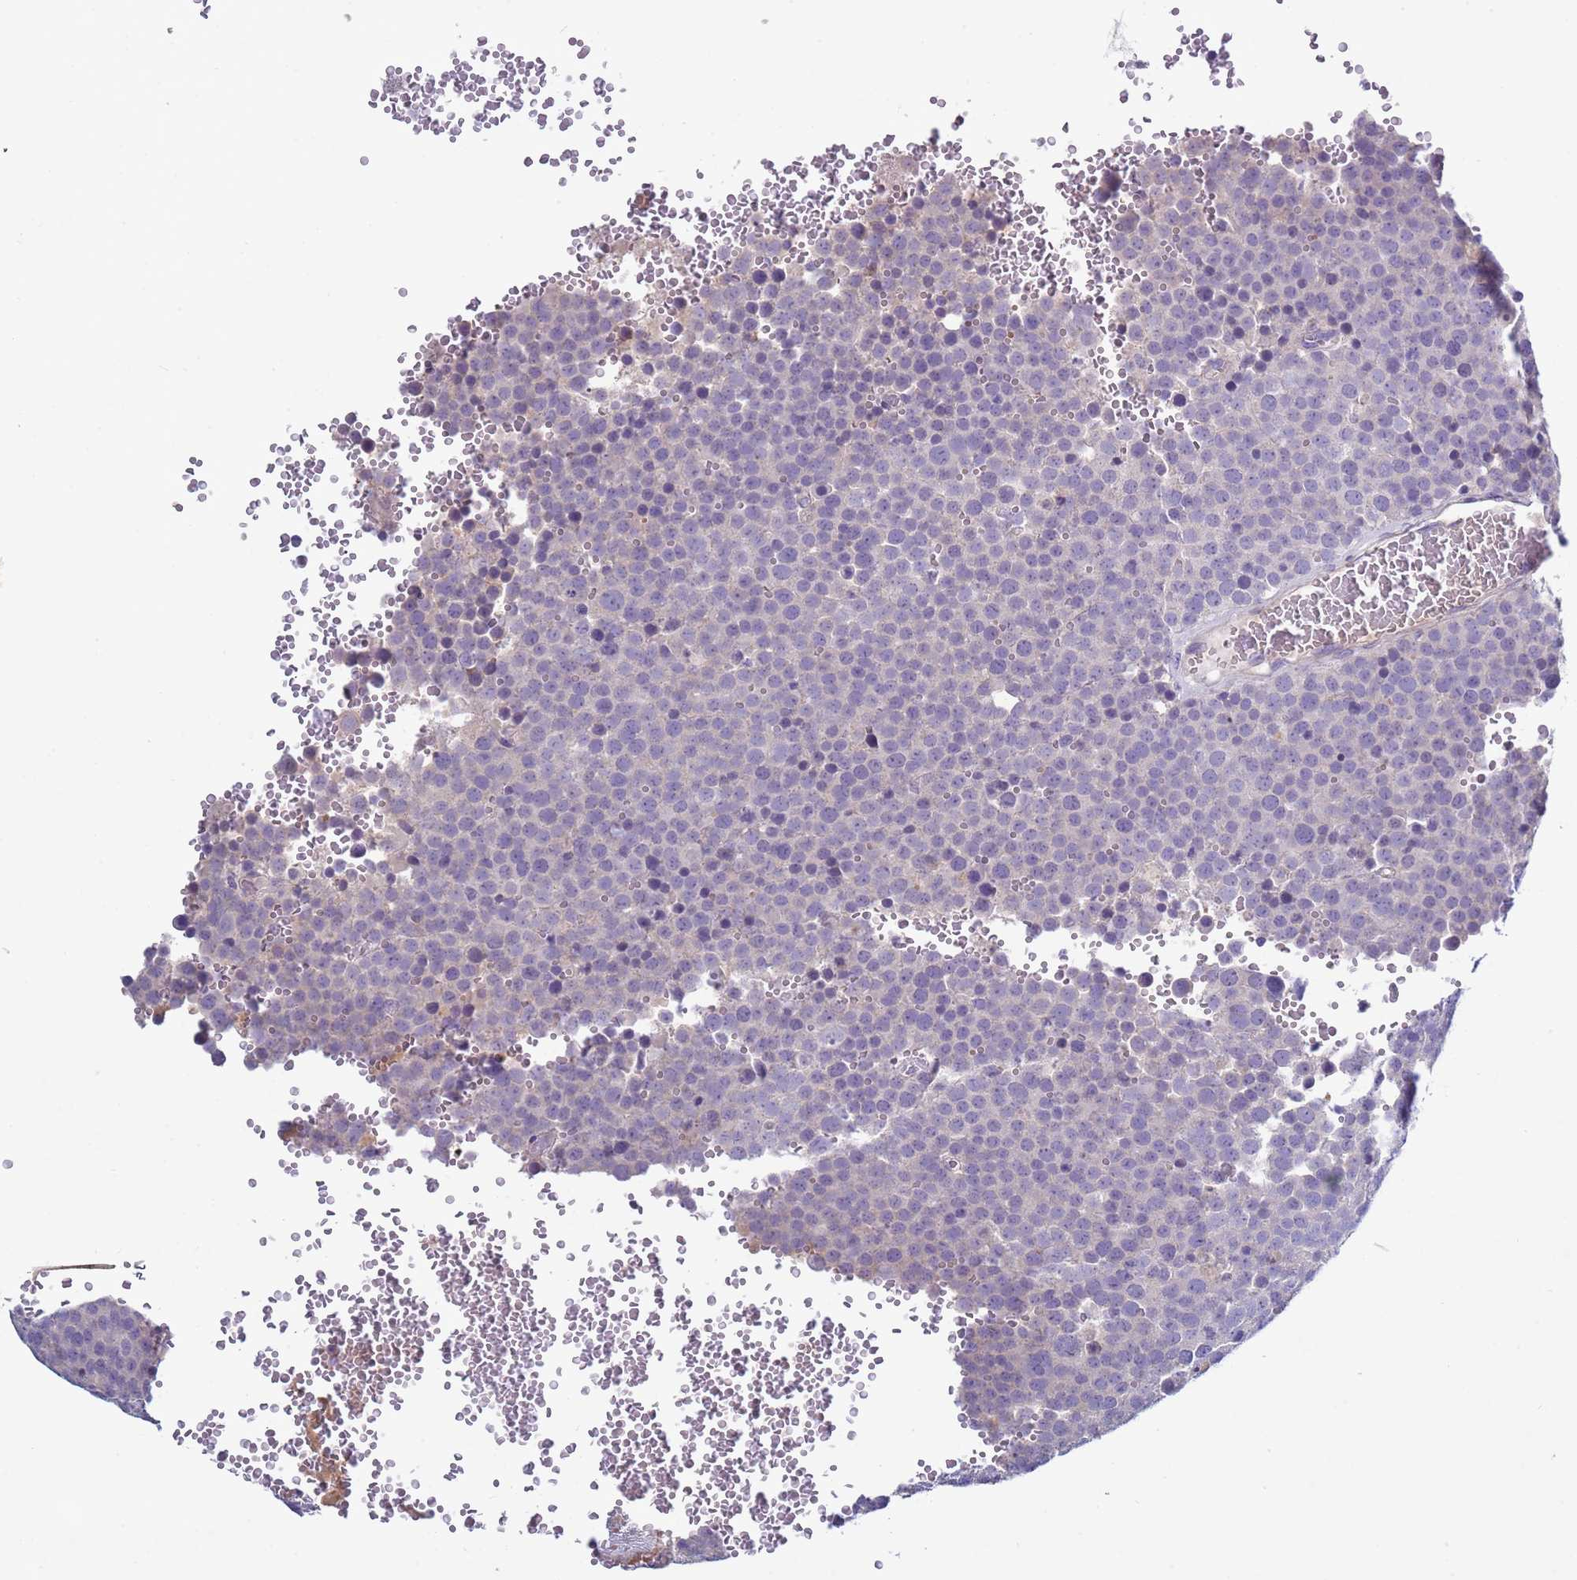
{"staining": {"intensity": "negative", "quantity": "none", "location": "none"}, "tissue": "testis cancer", "cell_type": "Tumor cells", "image_type": "cancer", "snomed": [{"axis": "morphology", "description": "Seminoma, NOS"}, {"axis": "topography", "description": "Testis"}], "caption": "The micrograph exhibits no staining of tumor cells in testis cancer. (DAB immunohistochemistry (IHC), high magnification).", "gene": "TRIM51", "patient": {"sex": "male", "age": 71}}